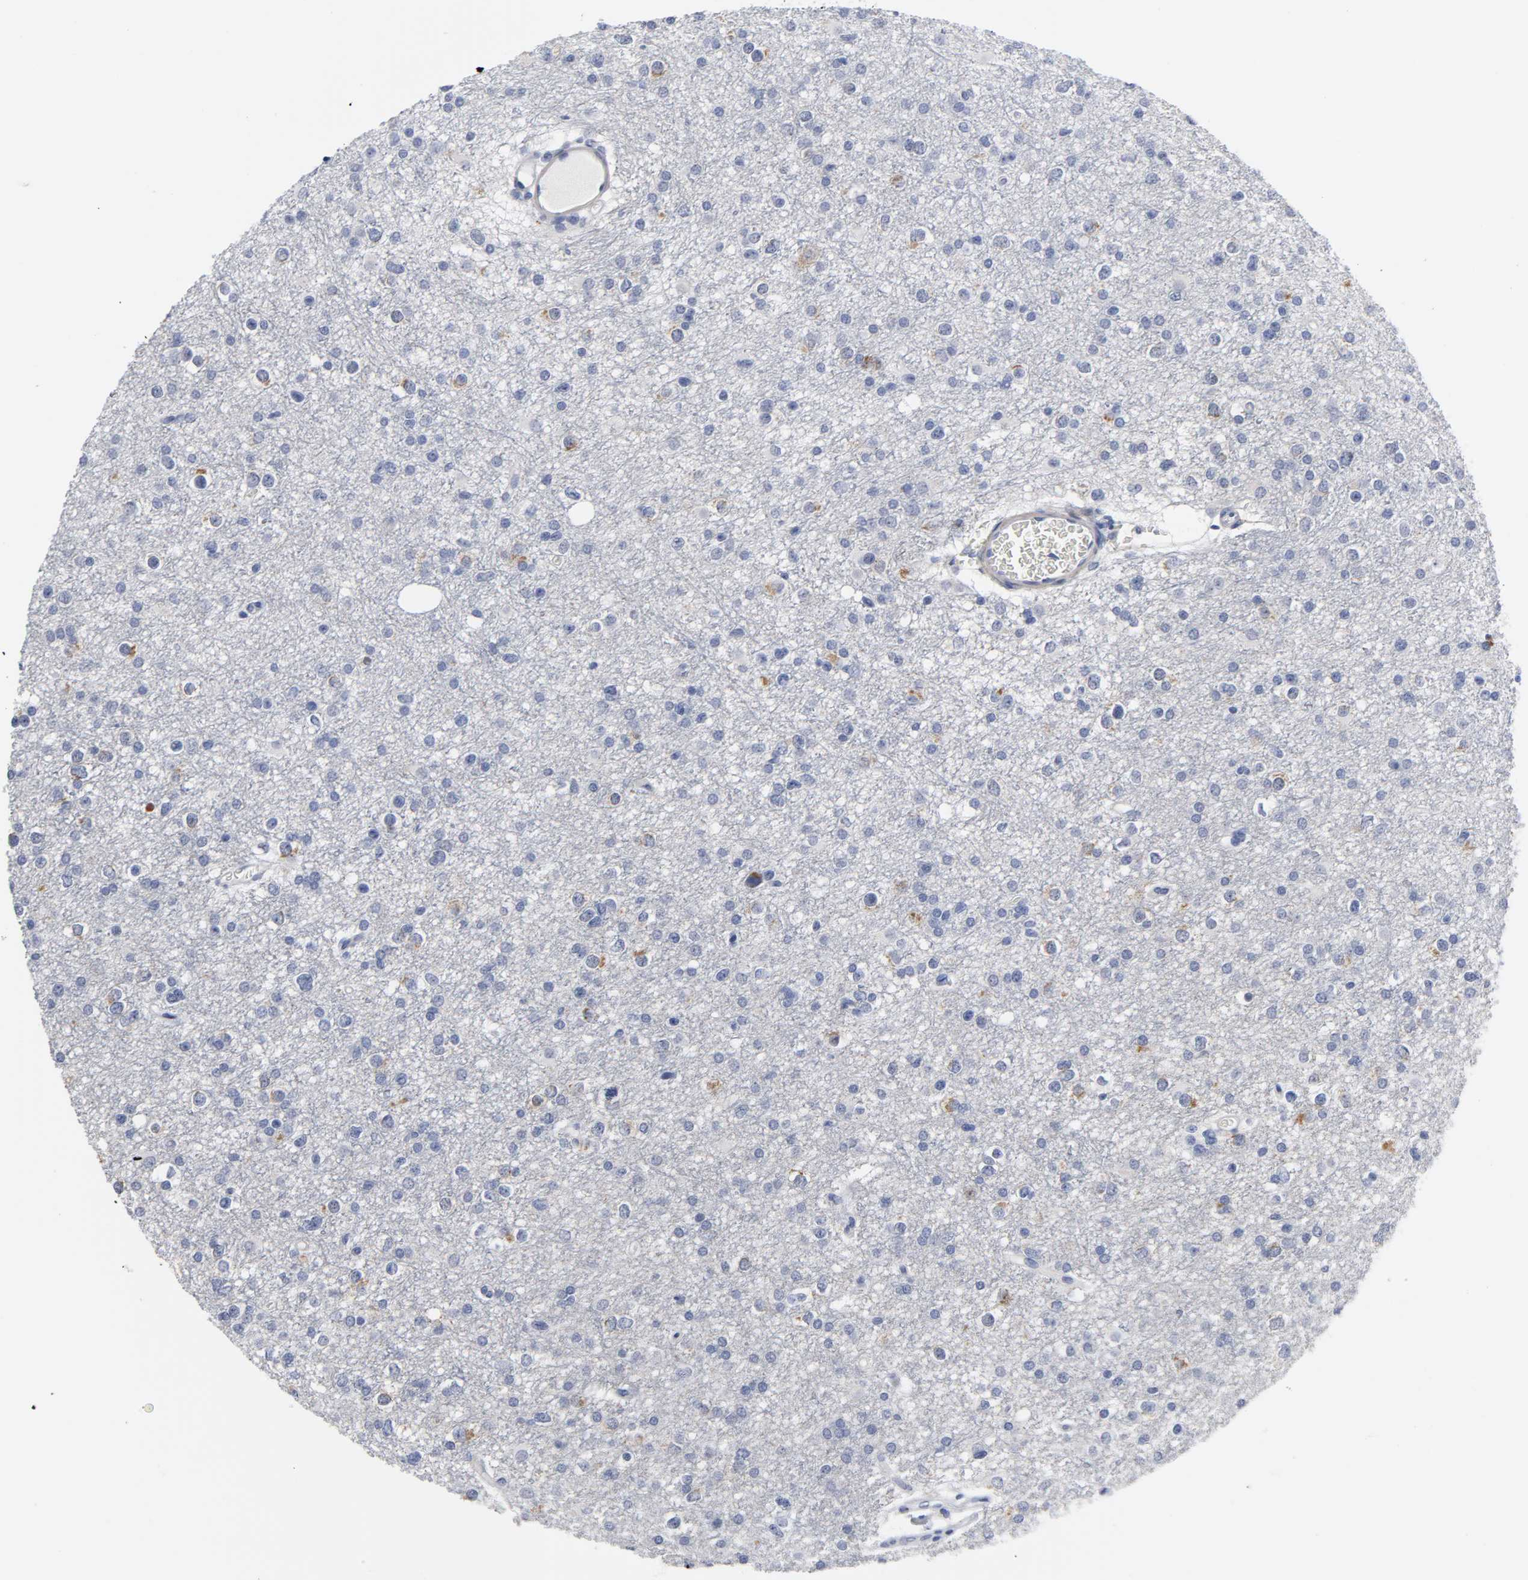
{"staining": {"intensity": "moderate", "quantity": "<25%", "location": "cytoplasmic/membranous"}, "tissue": "glioma", "cell_type": "Tumor cells", "image_type": "cancer", "snomed": [{"axis": "morphology", "description": "Glioma, malignant, Low grade"}, {"axis": "topography", "description": "Brain"}], "caption": "The immunohistochemical stain labels moderate cytoplasmic/membranous expression in tumor cells of malignant glioma (low-grade) tissue. (brown staining indicates protein expression, while blue staining denotes nuclei).", "gene": "GRHL2", "patient": {"sex": "male", "age": 42}}